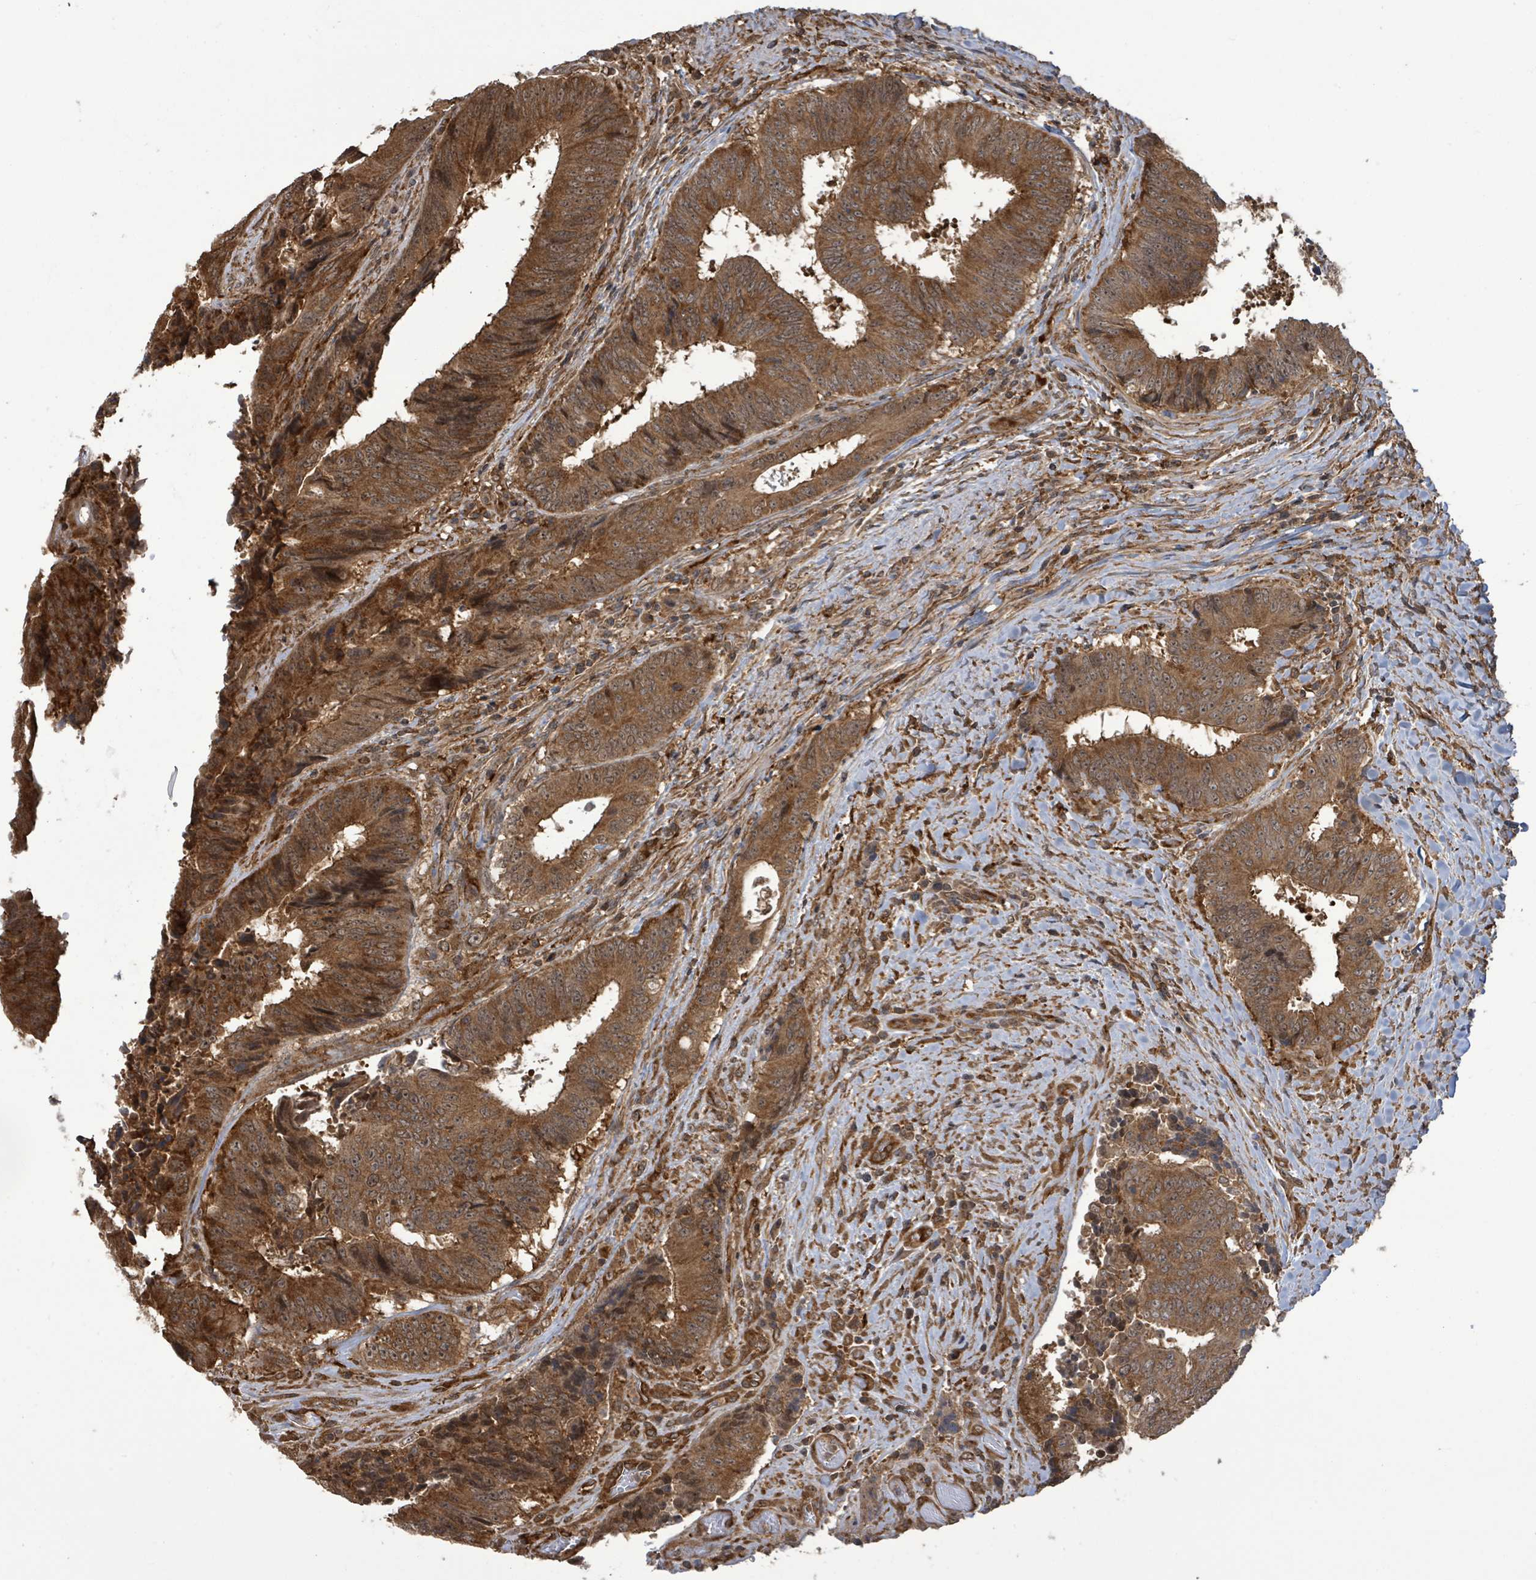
{"staining": {"intensity": "strong", "quantity": ">75%", "location": "cytoplasmic/membranous"}, "tissue": "colorectal cancer", "cell_type": "Tumor cells", "image_type": "cancer", "snomed": [{"axis": "morphology", "description": "Adenocarcinoma, NOS"}, {"axis": "topography", "description": "Rectum"}], "caption": "Colorectal cancer stained for a protein shows strong cytoplasmic/membranous positivity in tumor cells. (DAB IHC with brightfield microscopy, high magnification).", "gene": "KLC1", "patient": {"sex": "male", "age": 72}}